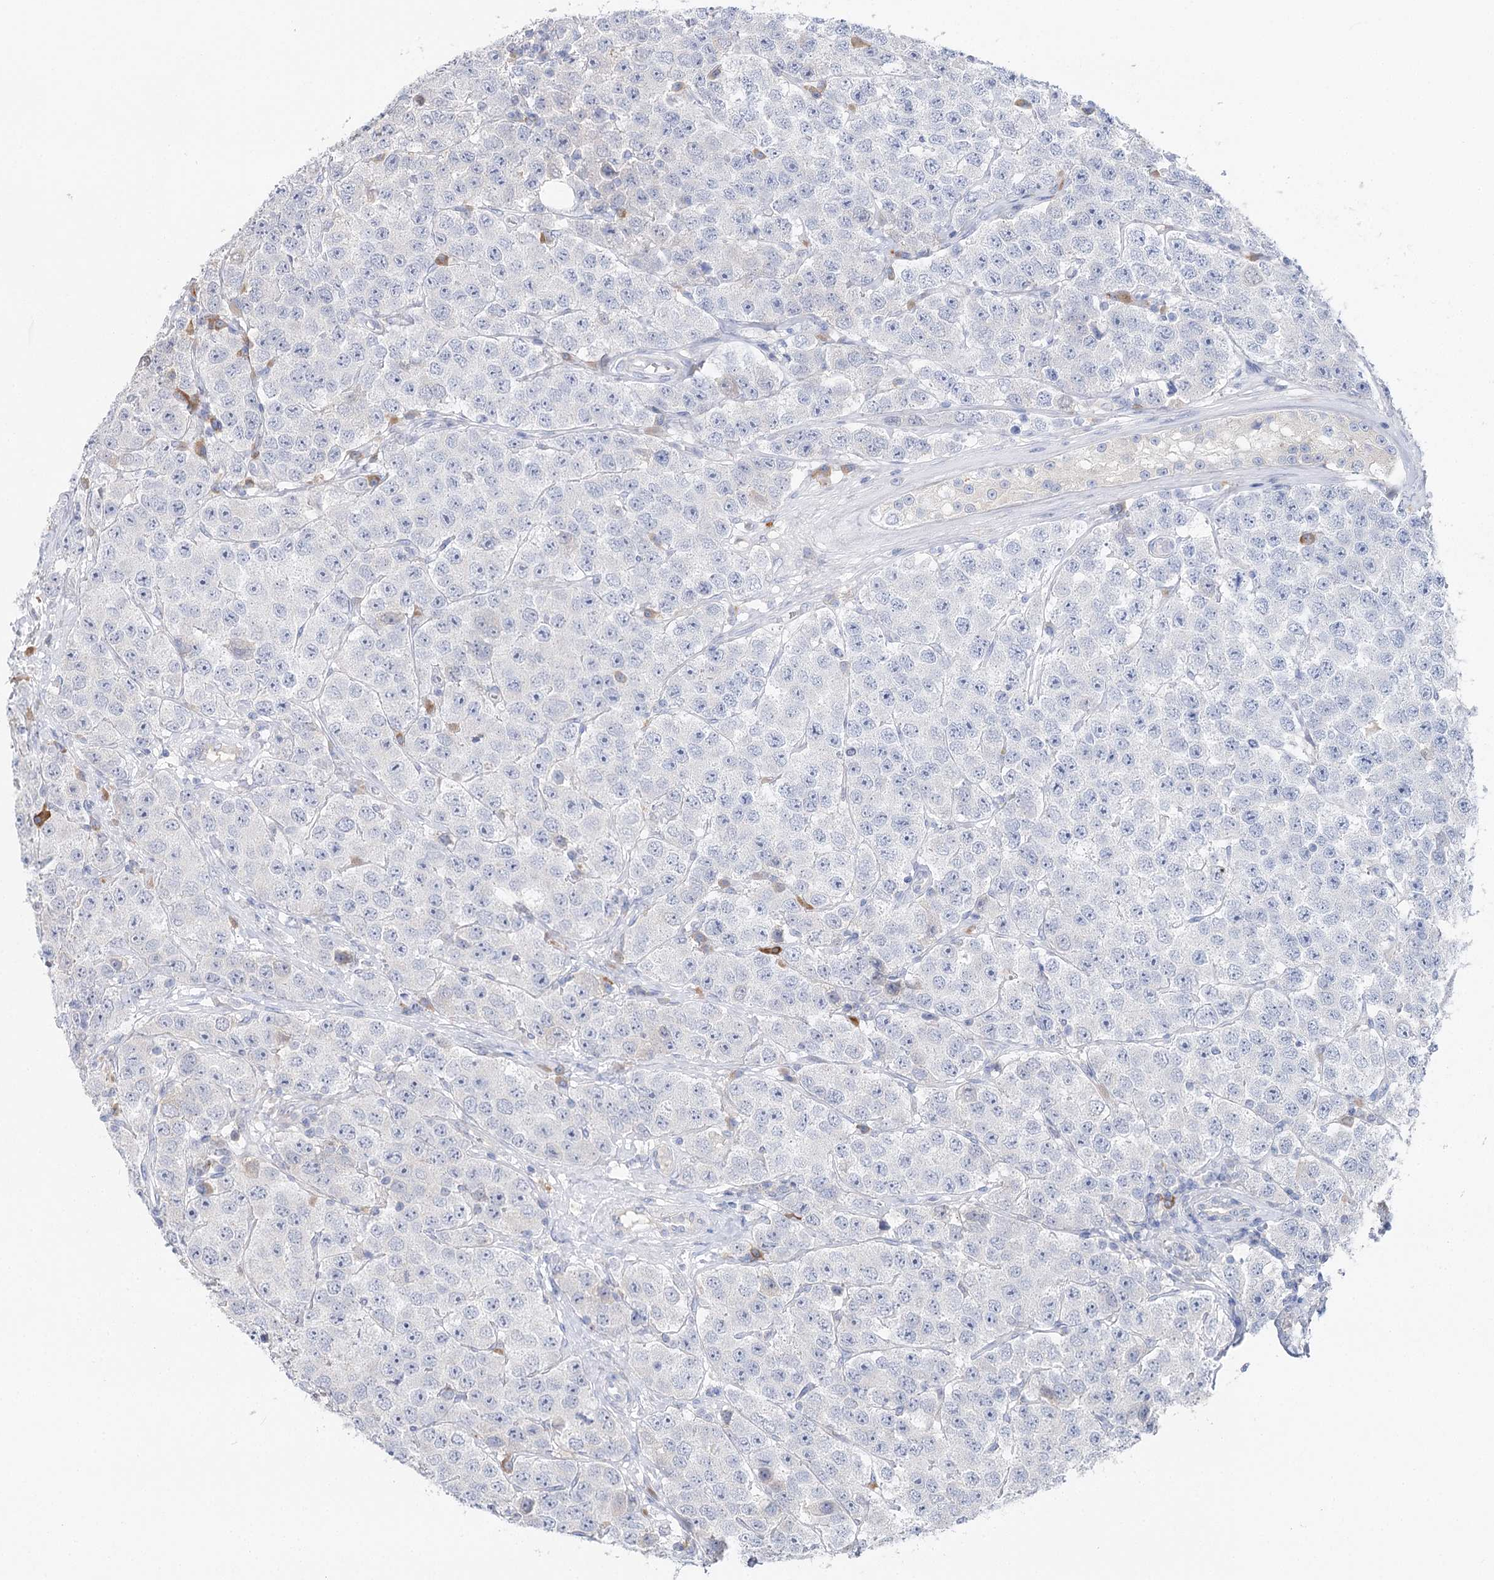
{"staining": {"intensity": "negative", "quantity": "none", "location": "none"}, "tissue": "testis cancer", "cell_type": "Tumor cells", "image_type": "cancer", "snomed": [{"axis": "morphology", "description": "Seminoma, NOS"}, {"axis": "topography", "description": "Testis"}], "caption": "This is a histopathology image of immunohistochemistry staining of testis seminoma, which shows no expression in tumor cells.", "gene": "IL1RAP", "patient": {"sex": "male", "age": 28}}